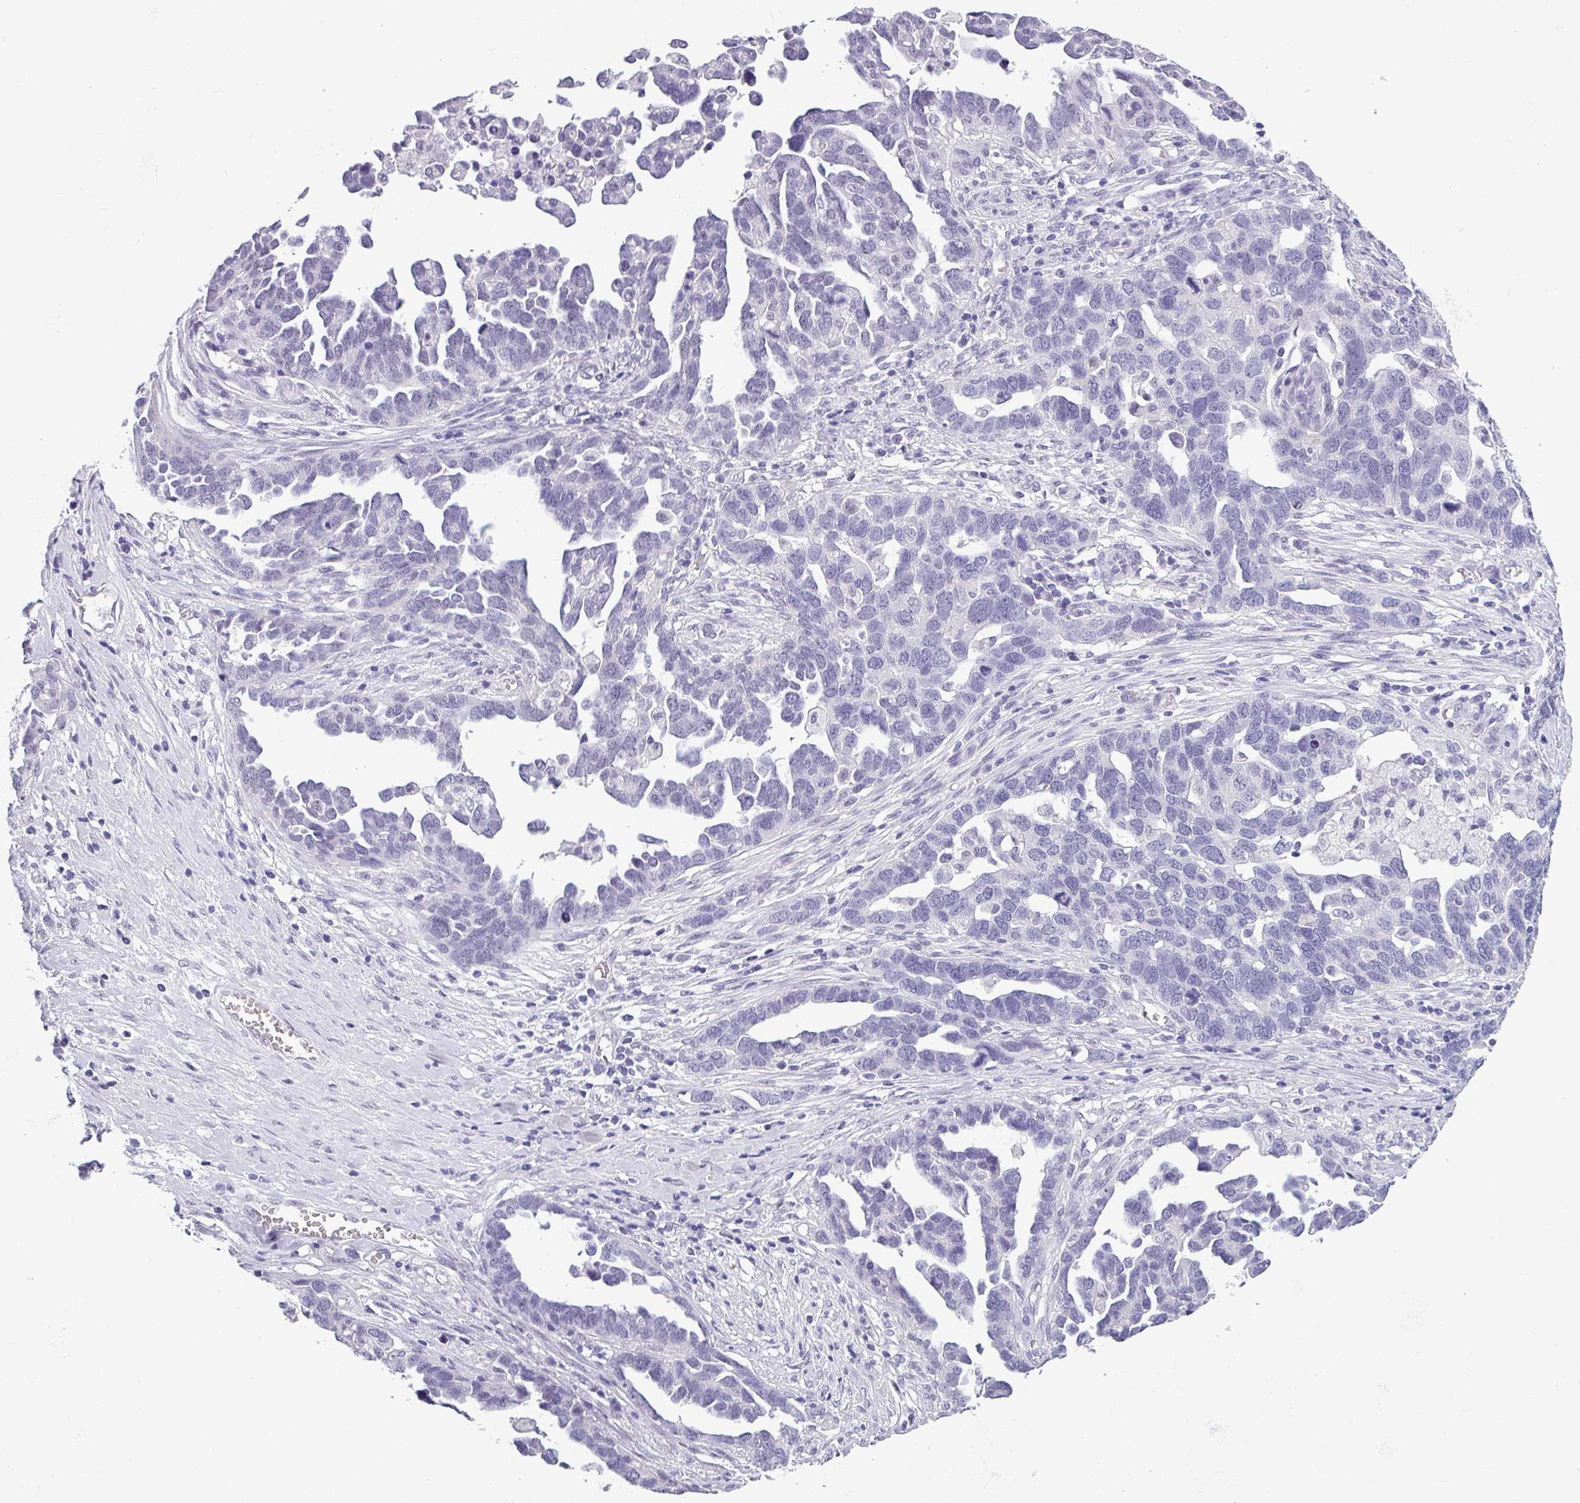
{"staining": {"intensity": "negative", "quantity": "none", "location": "none"}, "tissue": "ovarian cancer", "cell_type": "Tumor cells", "image_type": "cancer", "snomed": [{"axis": "morphology", "description": "Cystadenocarcinoma, serous, NOS"}, {"axis": "topography", "description": "Ovary"}], "caption": "High magnification brightfield microscopy of ovarian serous cystadenocarcinoma stained with DAB (brown) and counterstained with hematoxylin (blue): tumor cells show no significant staining.", "gene": "SRGAP1", "patient": {"sex": "female", "age": 54}}